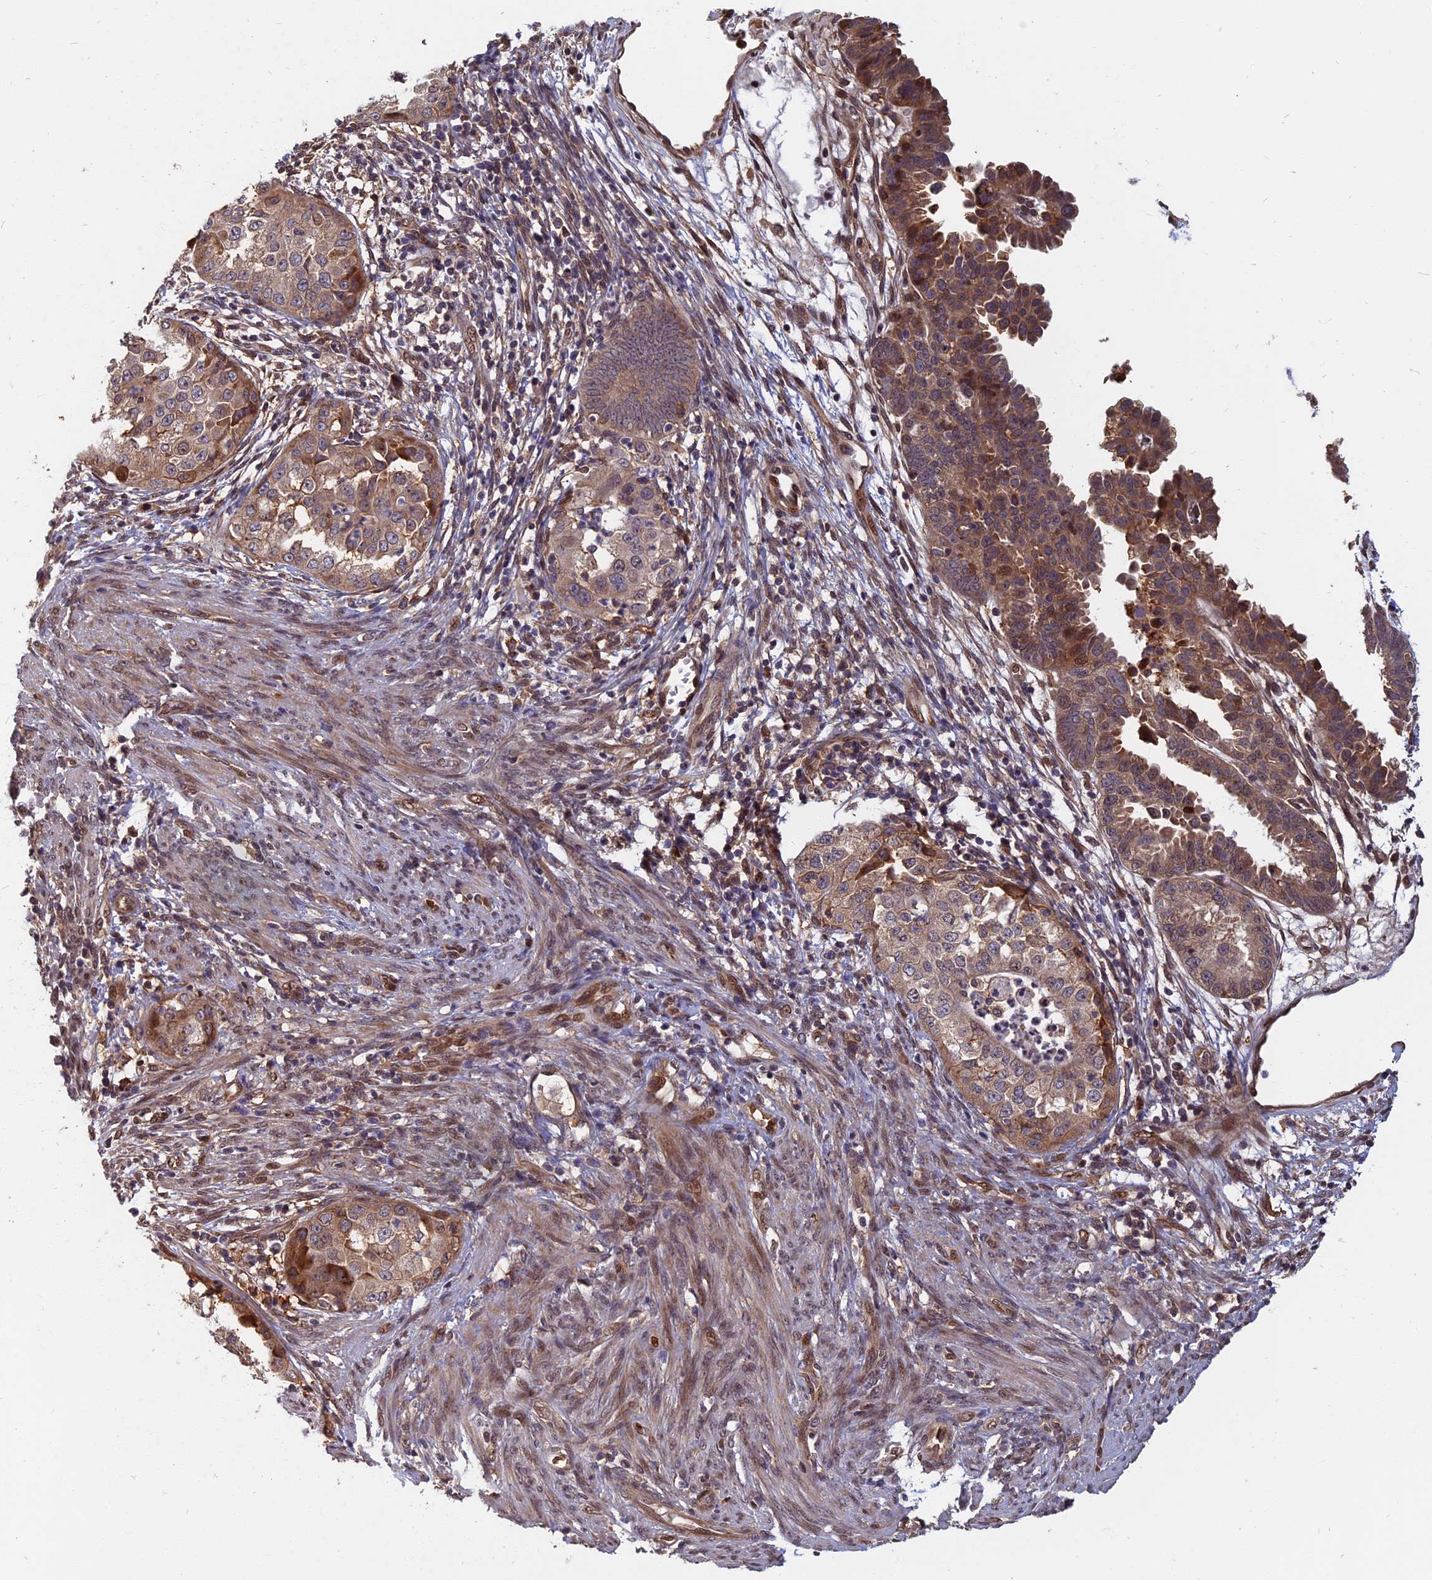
{"staining": {"intensity": "moderate", "quantity": ">75%", "location": "cytoplasmic/membranous"}, "tissue": "endometrial cancer", "cell_type": "Tumor cells", "image_type": "cancer", "snomed": [{"axis": "morphology", "description": "Adenocarcinoma, NOS"}, {"axis": "topography", "description": "Endometrium"}], "caption": "Endometrial adenocarcinoma stained with IHC shows moderate cytoplasmic/membranous expression in about >75% of tumor cells.", "gene": "SPG11", "patient": {"sex": "female", "age": 85}}